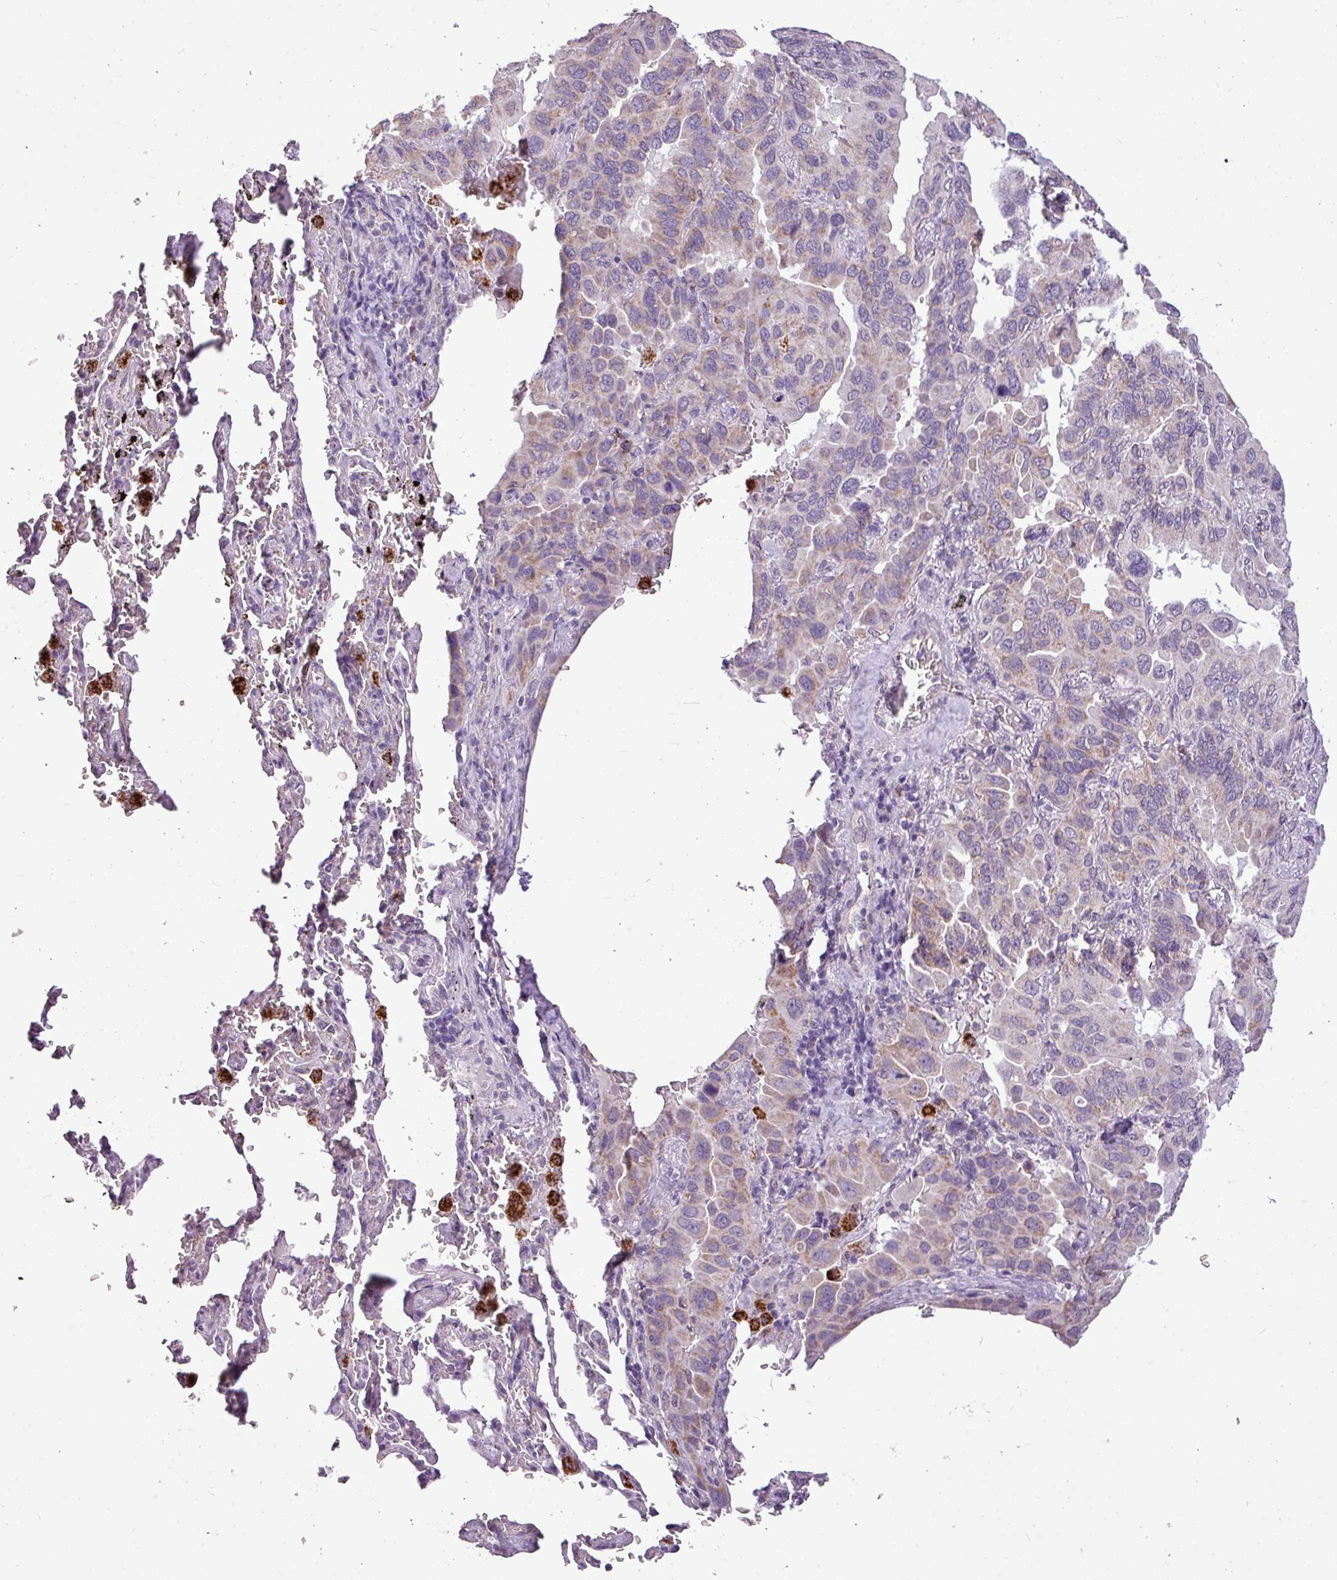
{"staining": {"intensity": "weak", "quantity": "<25%", "location": "cytoplasmic/membranous"}, "tissue": "lung cancer", "cell_type": "Tumor cells", "image_type": "cancer", "snomed": [{"axis": "morphology", "description": "Adenocarcinoma, NOS"}, {"axis": "topography", "description": "Lung"}], "caption": "This is an IHC histopathology image of human adenocarcinoma (lung). There is no staining in tumor cells.", "gene": "ALDH2", "patient": {"sex": "male", "age": 64}}